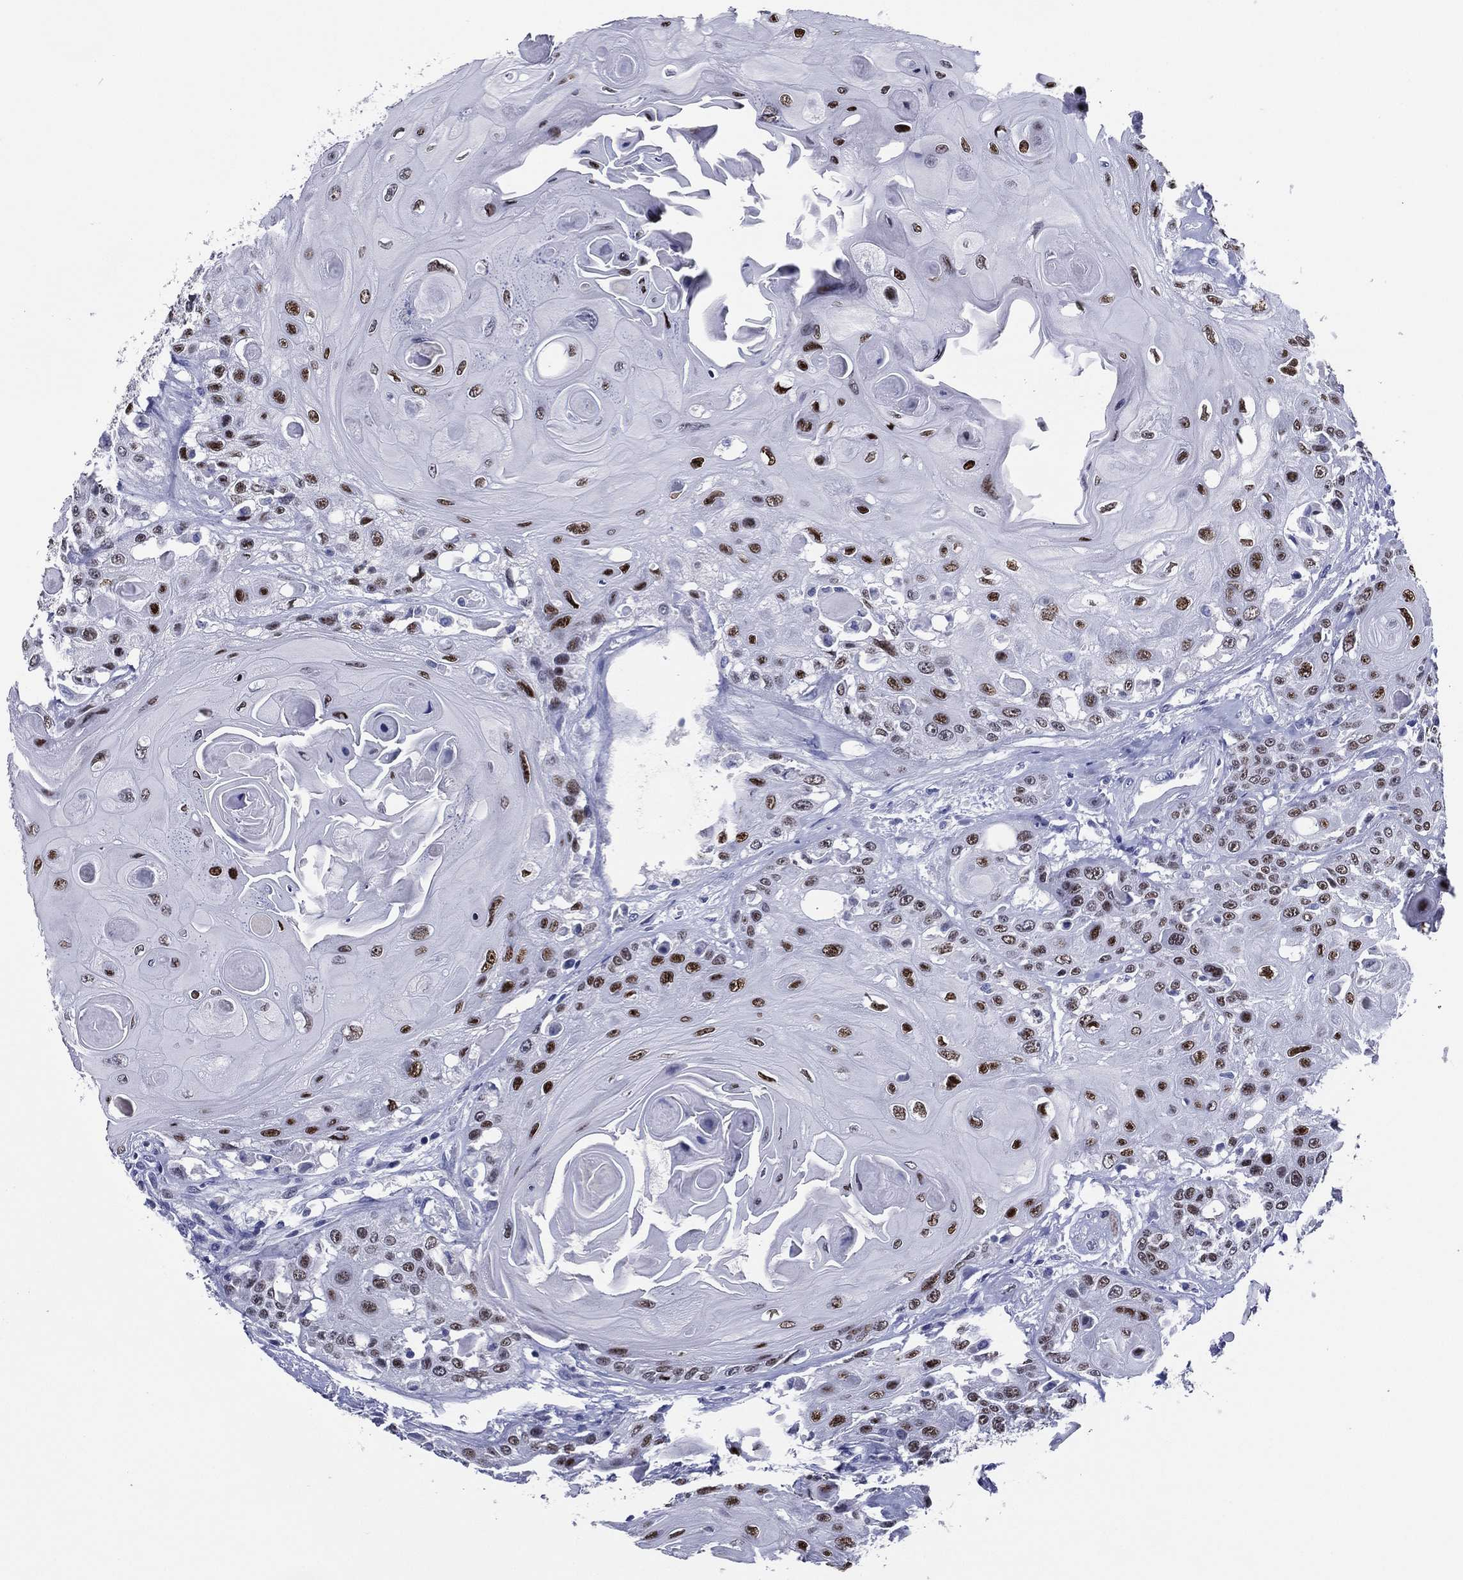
{"staining": {"intensity": "strong", "quantity": ">75%", "location": "nuclear"}, "tissue": "head and neck cancer", "cell_type": "Tumor cells", "image_type": "cancer", "snomed": [{"axis": "morphology", "description": "Squamous cell carcinoma, NOS"}, {"axis": "topography", "description": "Head-Neck"}], "caption": "Head and neck cancer stained for a protein (brown) exhibits strong nuclear positive staining in about >75% of tumor cells.", "gene": "TFAP2A", "patient": {"sex": "female", "age": 59}}